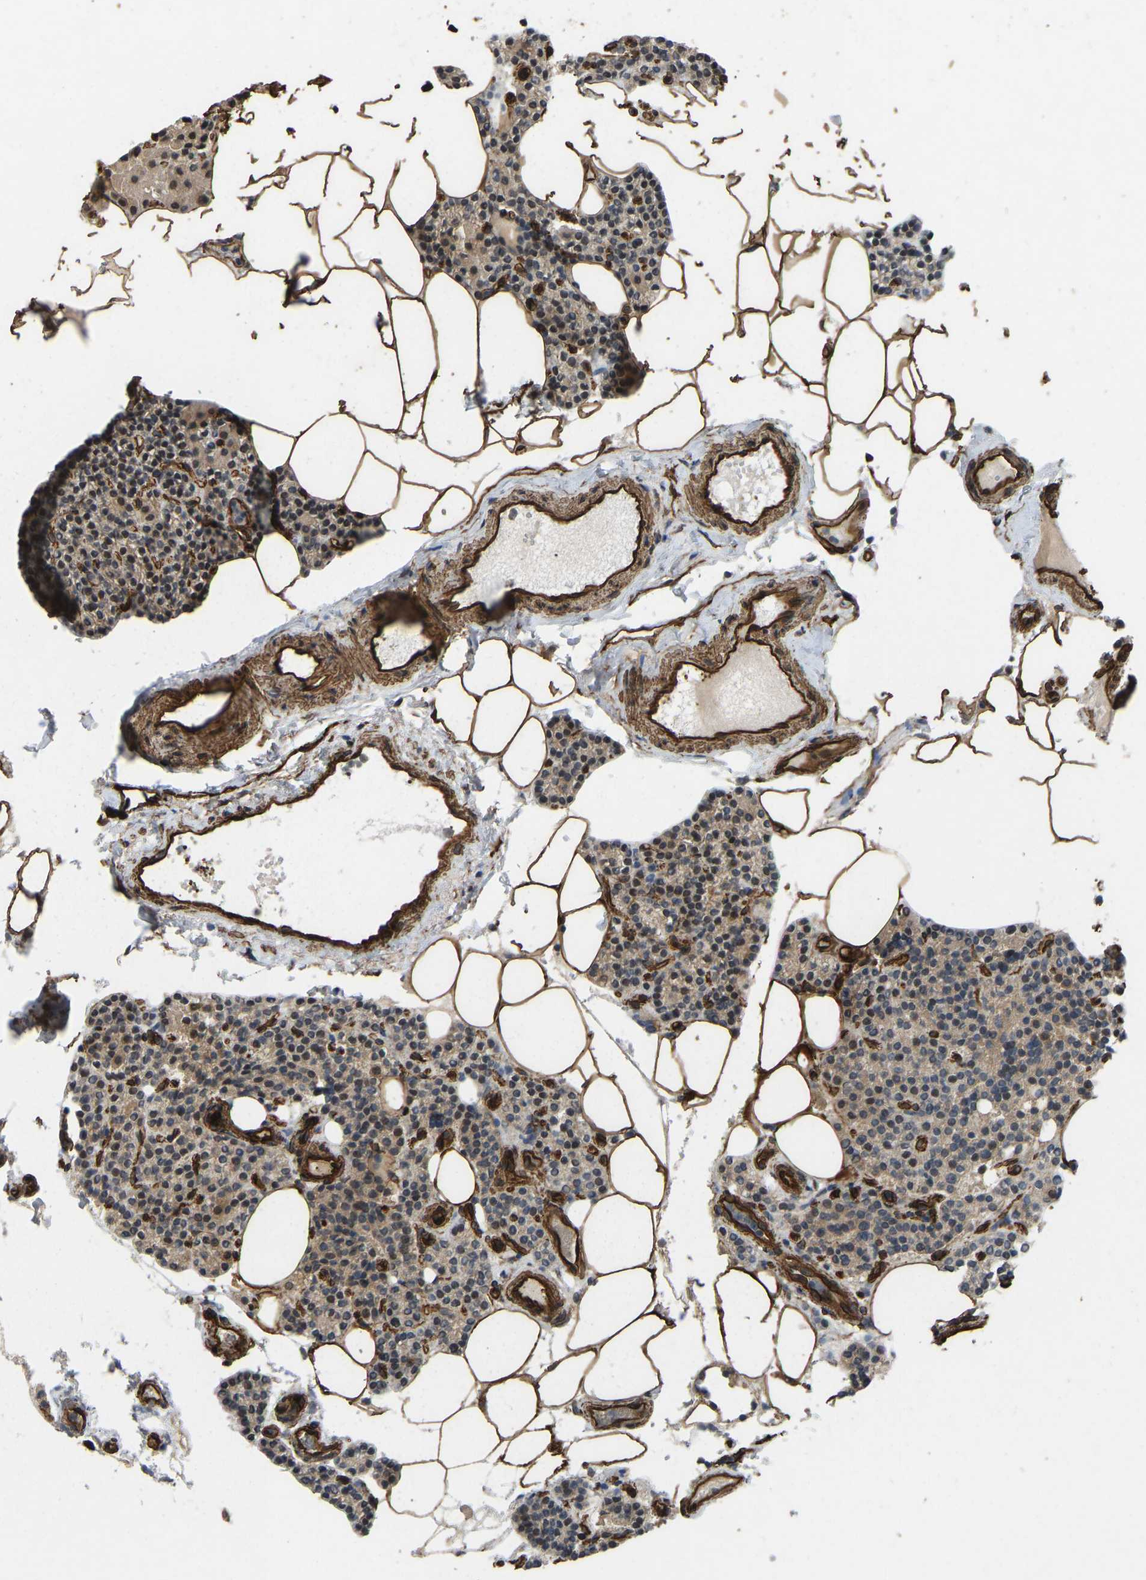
{"staining": {"intensity": "weak", "quantity": ">75%", "location": "cytoplasmic/membranous"}, "tissue": "parathyroid gland", "cell_type": "Glandular cells", "image_type": "normal", "snomed": [{"axis": "morphology", "description": "Normal tissue, NOS"}, {"axis": "morphology", "description": "Adenoma, NOS"}, {"axis": "topography", "description": "Parathyroid gland"}], "caption": "Approximately >75% of glandular cells in unremarkable human parathyroid gland exhibit weak cytoplasmic/membranous protein expression as visualized by brown immunohistochemical staining.", "gene": "NMB", "patient": {"sex": "female", "age": 70}}